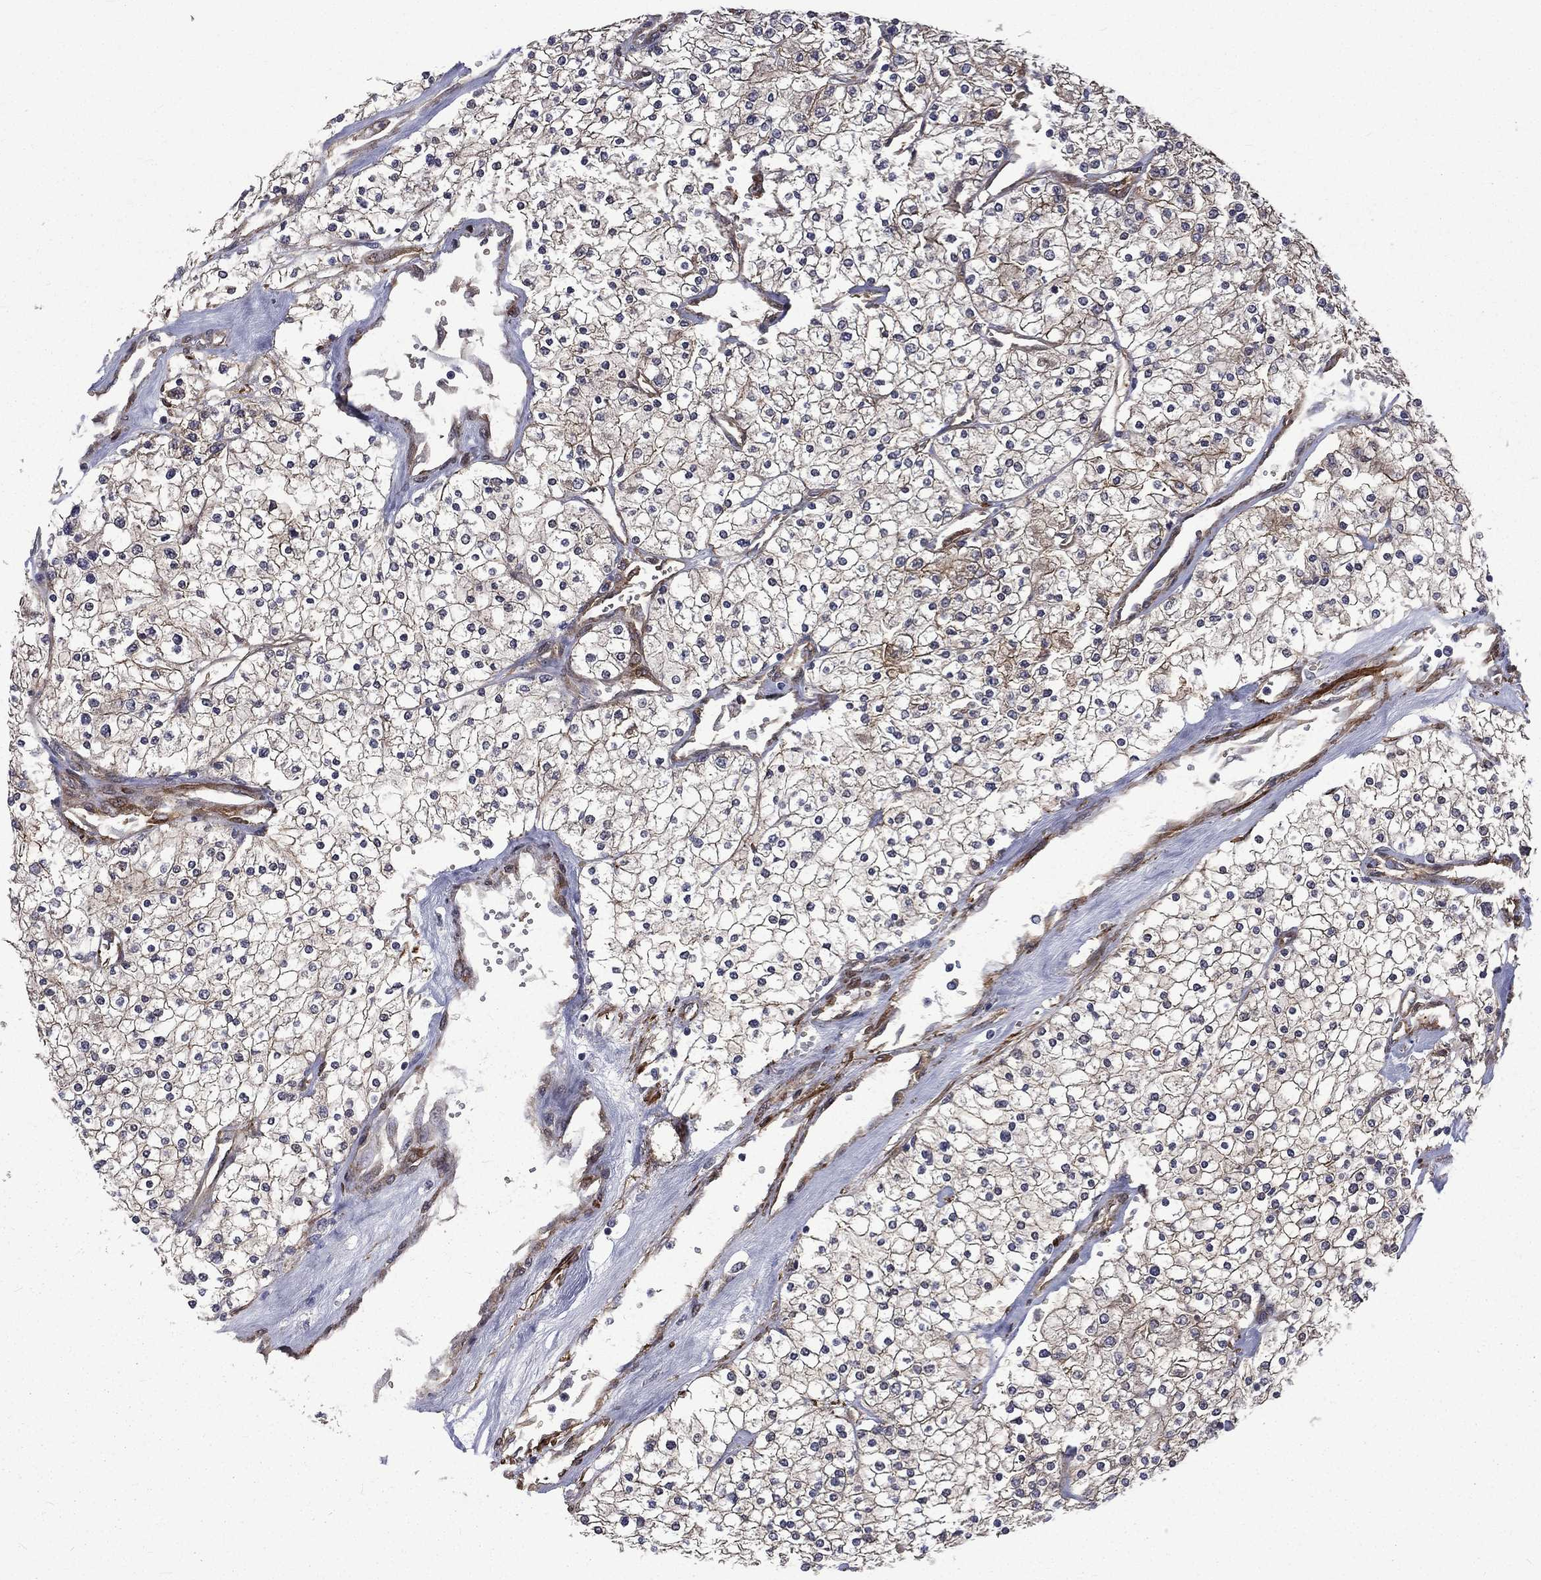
{"staining": {"intensity": "weak", "quantity": "25%-75%", "location": "cytoplasmic/membranous"}, "tissue": "renal cancer", "cell_type": "Tumor cells", "image_type": "cancer", "snomed": [{"axis": "morphology", "description": "Adenocarcinoma, NOS"}, {"axis": "topography", "description": "Kidney"}], "caption": "High-power microscopy captured an immunohistochemistry (IHC) photomicrograph of renal cancer, revealing weak cytoplasmic/membranous positivity in about 25%-75% of tumor cells. (IHC, brightfield microscopy, high magnification).", "gene": "PPFIBP1", "patient": {"sex": "male", "age": 80}}